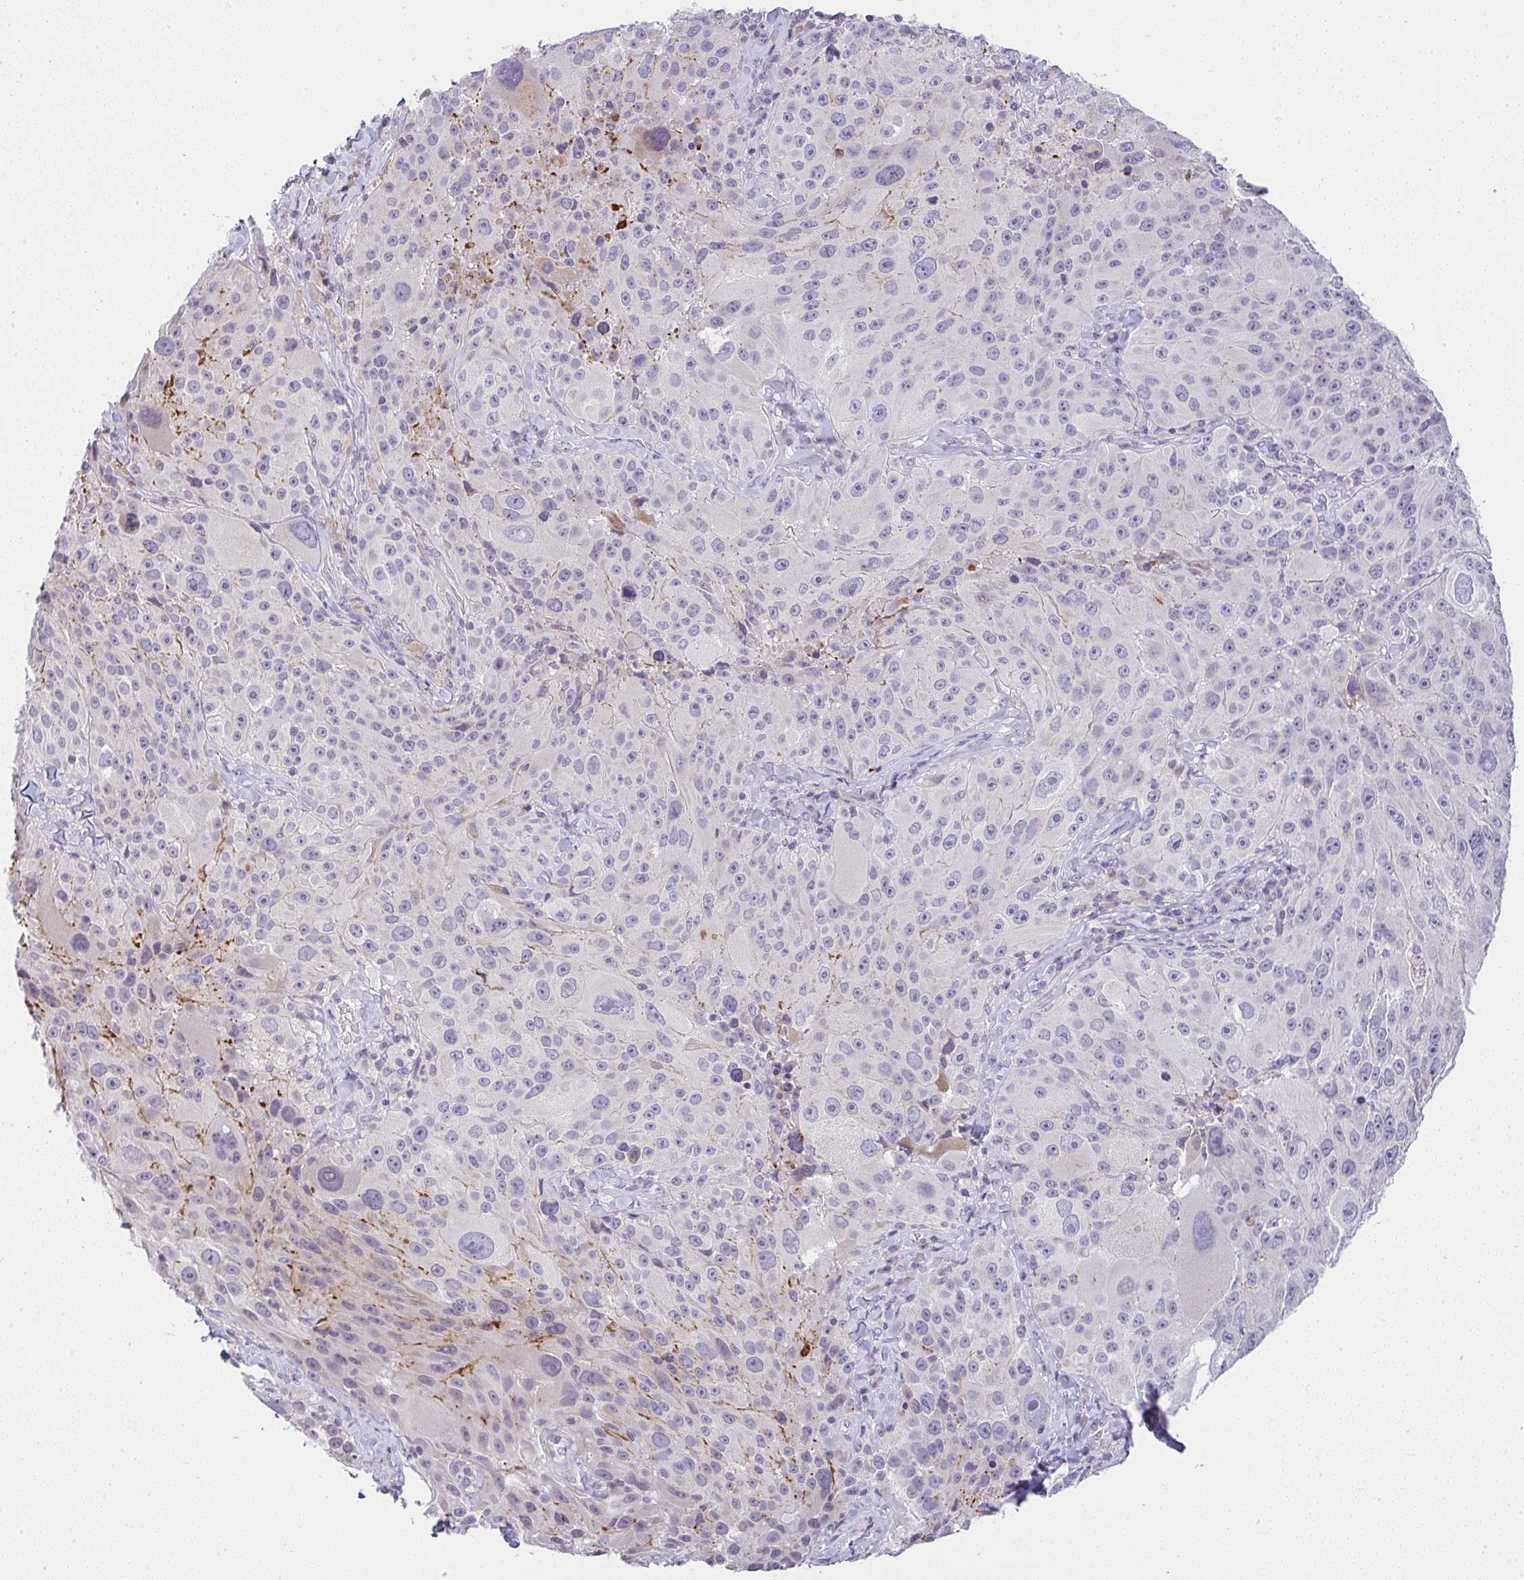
{"staining": {"intensity": "negative", "quantity": "none", "location": "none"}, "tissue": "melanoma", "cell_type": "Tumor cells", "image_type": "cancer", "snomed": [{"axis": "morphology", "description": "Malignant melanoma, Metastatic site"}, {"axis": "topography", "description": "Lymph node"}], "caption": "Immunohistochemistry (IHC) photomicrograph of human melanoma stained for a protein (brown), which displays no expression in tumor cells. (Brightfield microscopy of DAB IHC at high magnification).", "gene": "CACNA1S", "patient": {"sex": "male", "age": 62}}